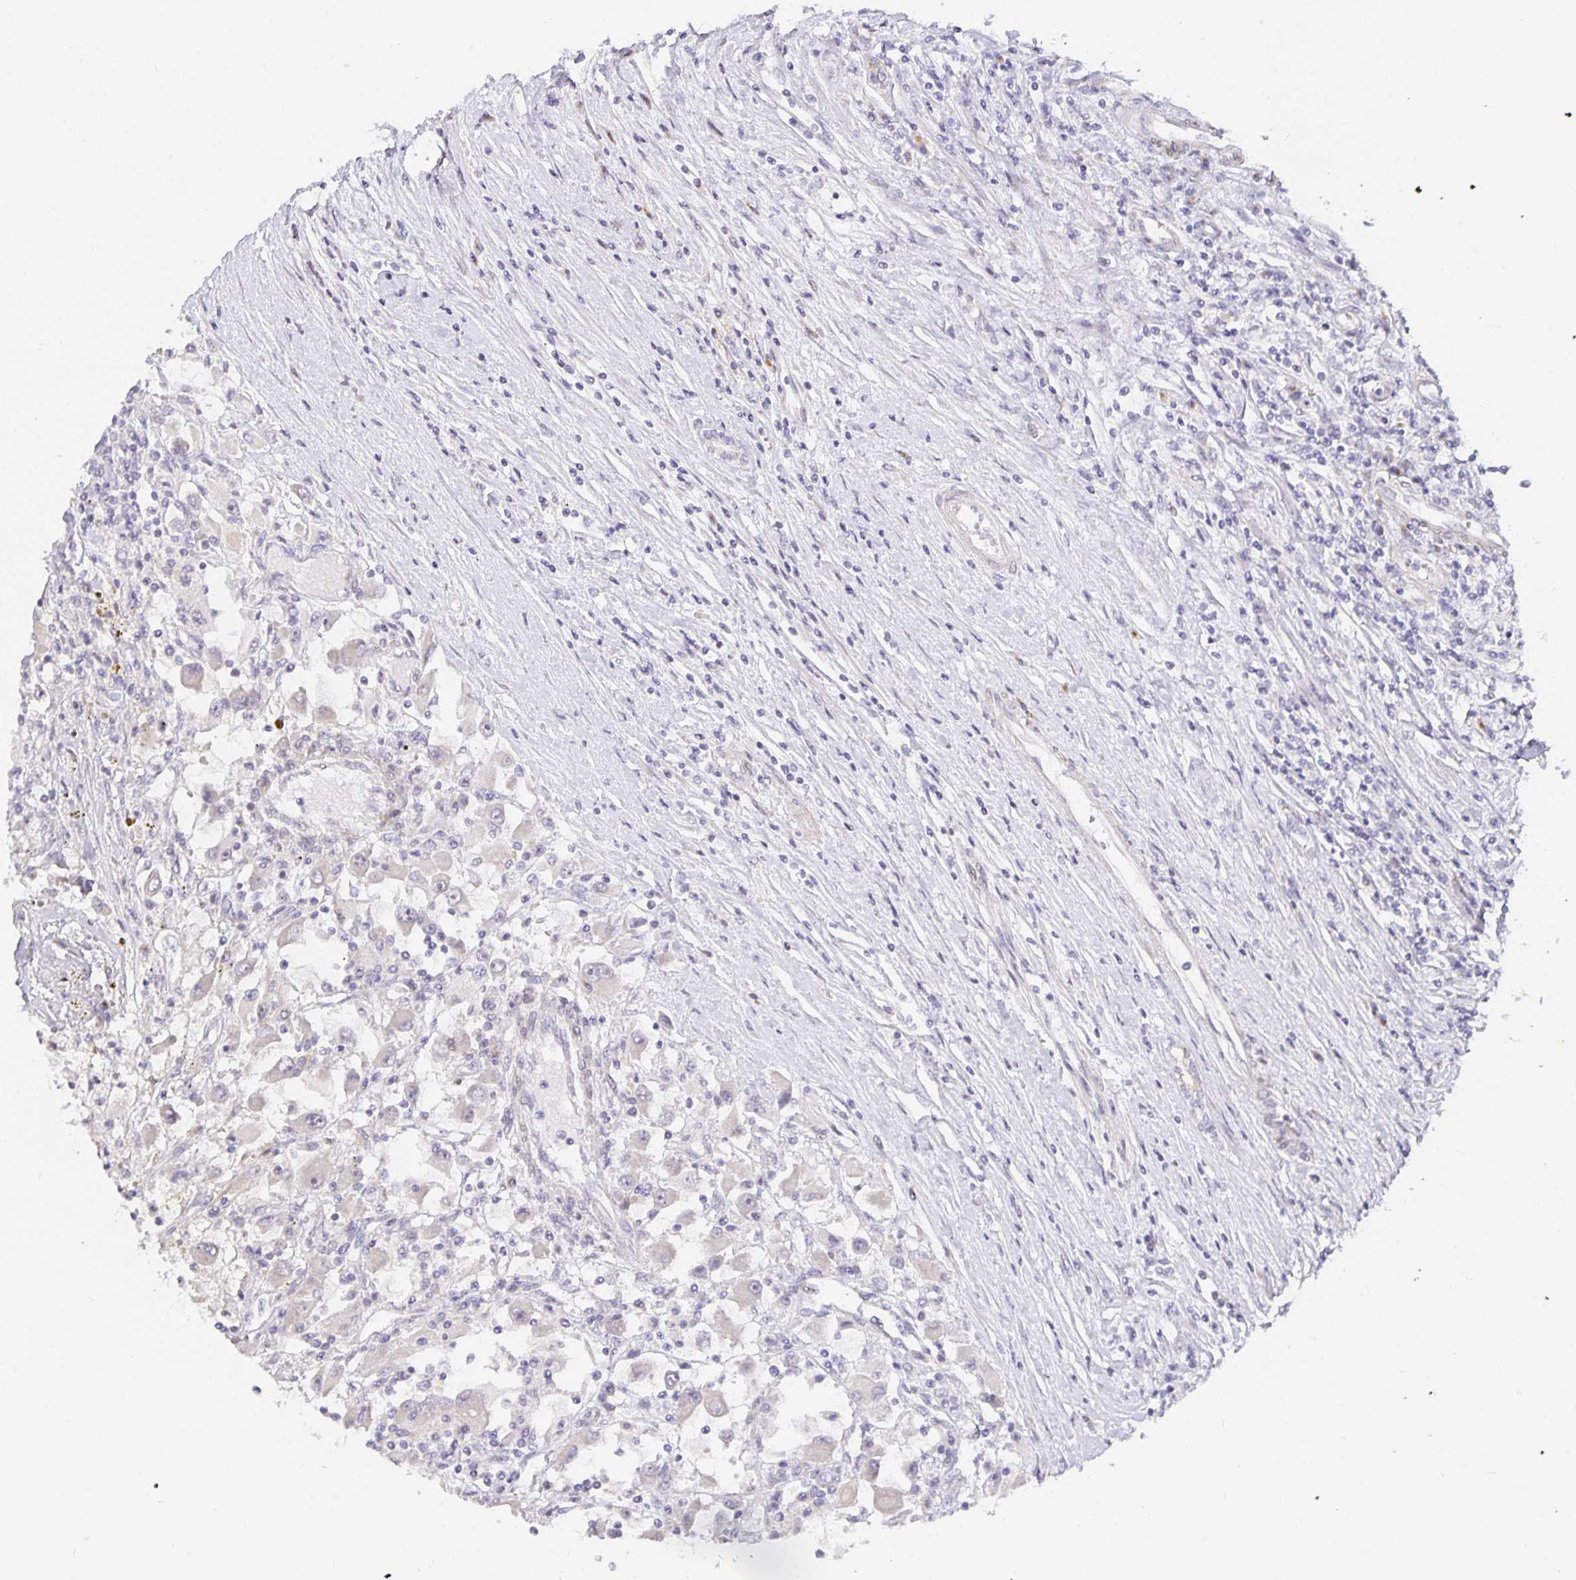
{"staining": {"intensity": "negative", "quantity": "none", "location": "none"}, "tissue": "renal cancer", "cell_type": "Tumor cells", "image_type": "cancer", "snomed": [{"axis": "morphology", "description": "Adenocarcinoma, NOS"}, {"axis": "topography", "description": "Kidney"}], "caption": "The photomicrograph displays no significant positivity in tumor cells of renal cancer.", "gene": "TJP3", "patient": {"sex": "female", "age": 67}}